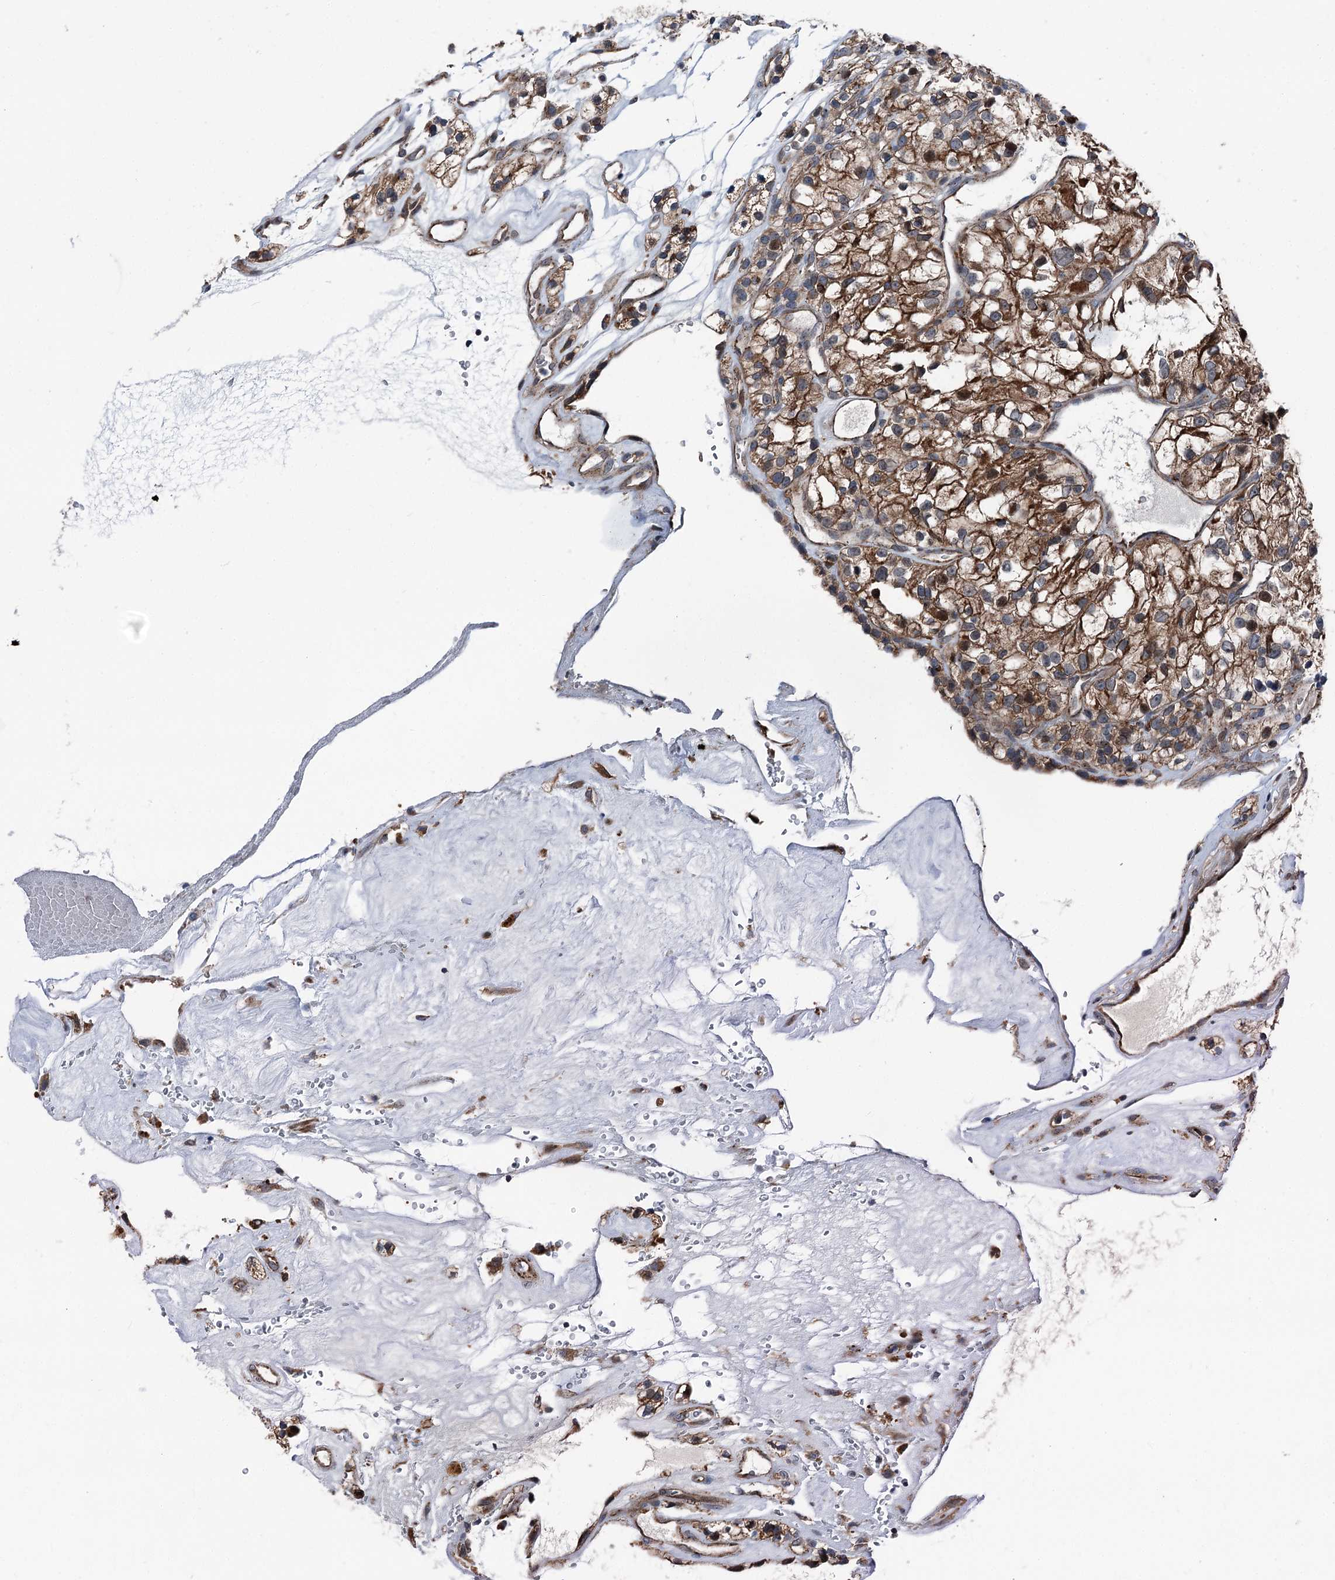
{"staining": {"intensity": "moderate", "quantity": ">75%", "location": "cytoplasmic/membranous"}, "tissue": "renal cancer", "cell_type": "Tumor cells", "image_type": "cancer", "snomed": [{"axis": "morphology", "description": "Adenocarcinoma, NOS"}, {"axis": "topography", "description": "Kidney"}], "caption": "Renal cancer tissue demonstrates moderate cytoplasmic/membranous positivity in about >75% of tumor cells, visualized by immunohistochemistry.", "gene": "POLR1D", "patient": {"sex": "female", "age": 57}}